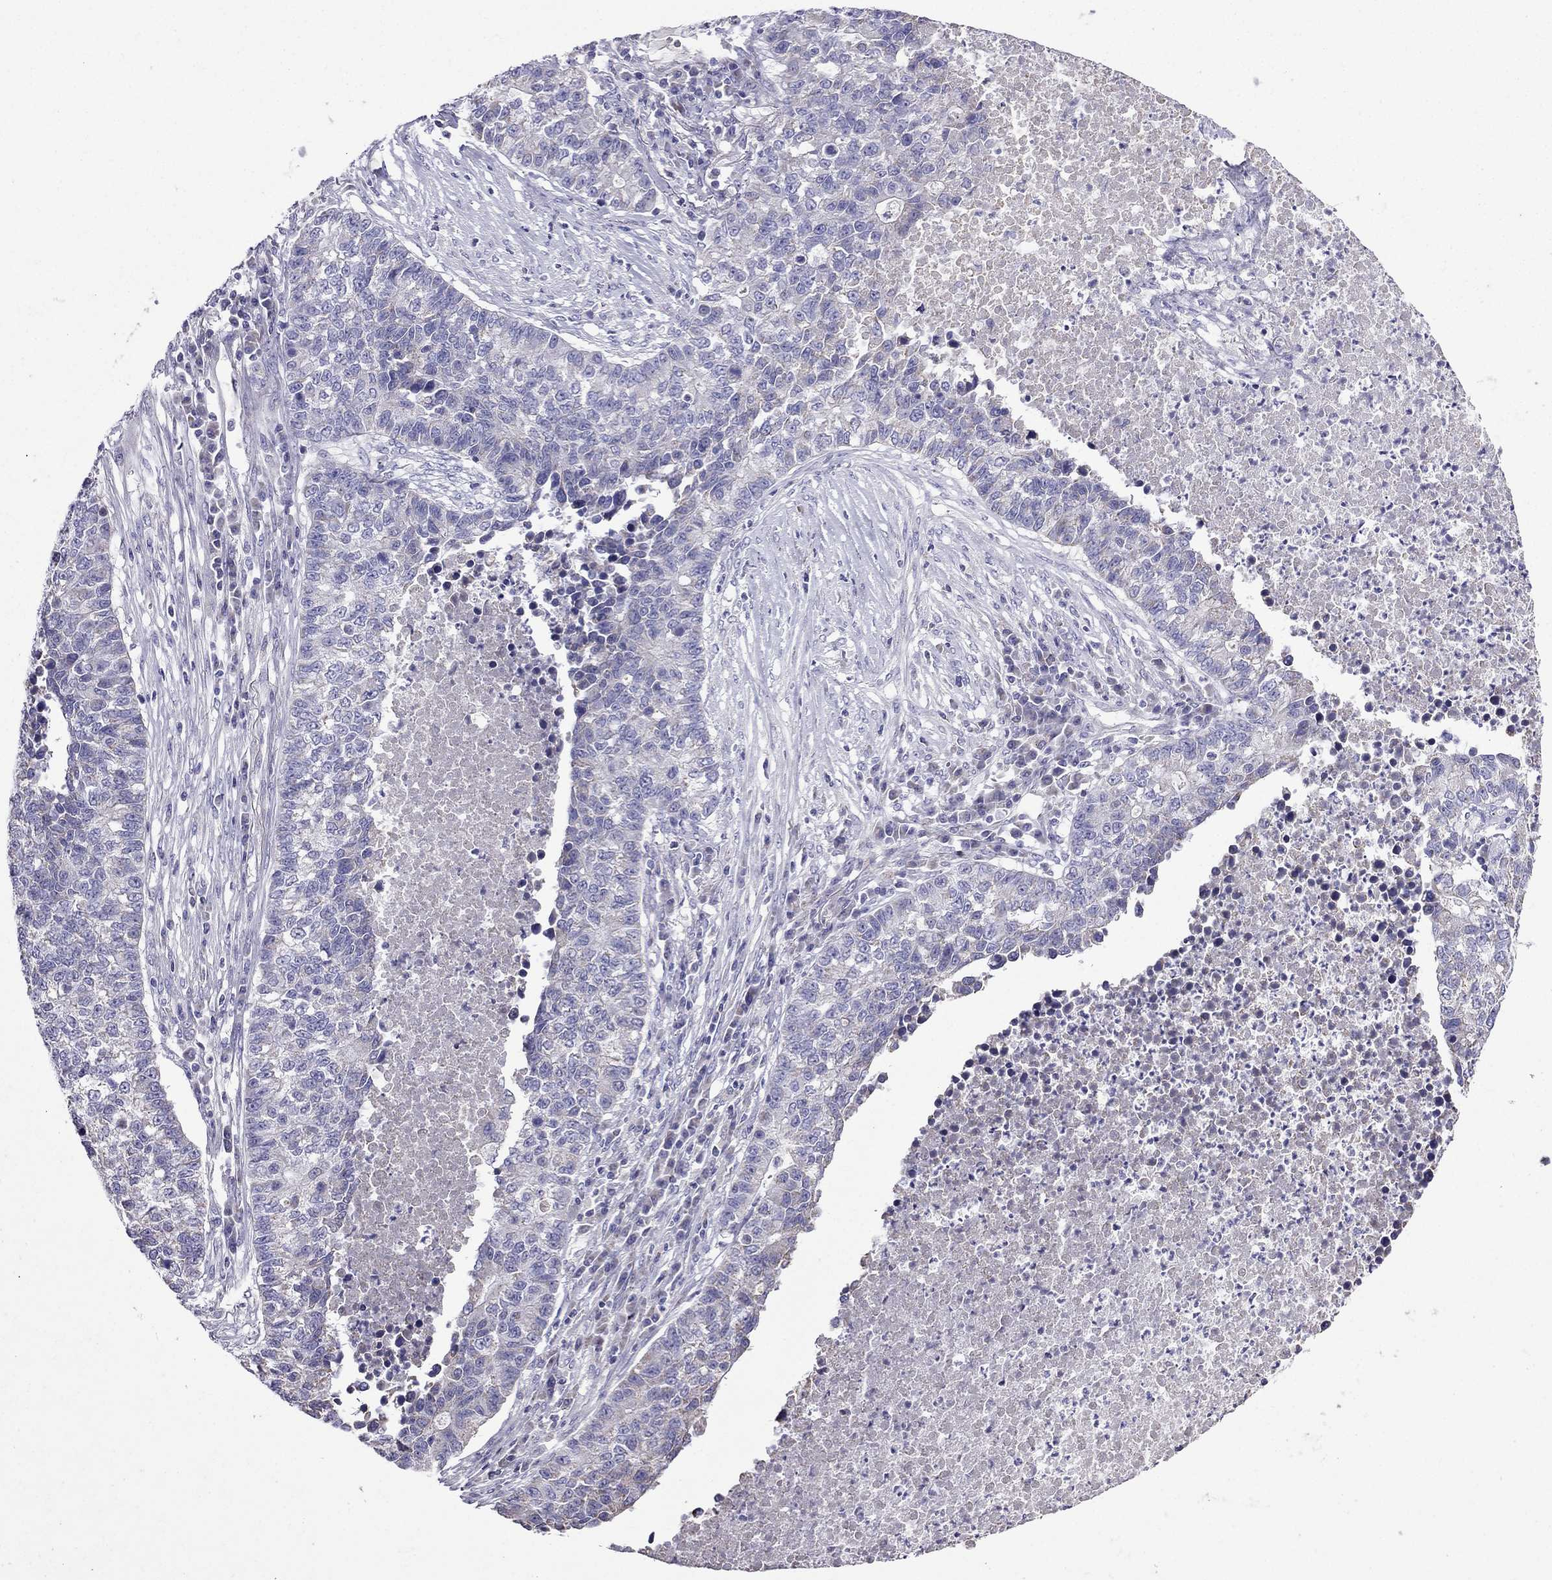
{"staining": {"intensity": "weak", "quantity": "<25%", "location": "cytoplasmic/membranous"}, "tissue": "lung cancer", "cell_type": "Tumor cells", "image_type": "cancer", "snomed": [{"axis": "morphology", "description": "Adenocarcinoma, NOS"}, {"axis": "topography", "description": "Lung"}], "caption": "Image shows no significant protein staining in tumor cells of lung adenocarcinoma.", "gene": "DSC1", "patient": {"sex": "male", "age": 57}}